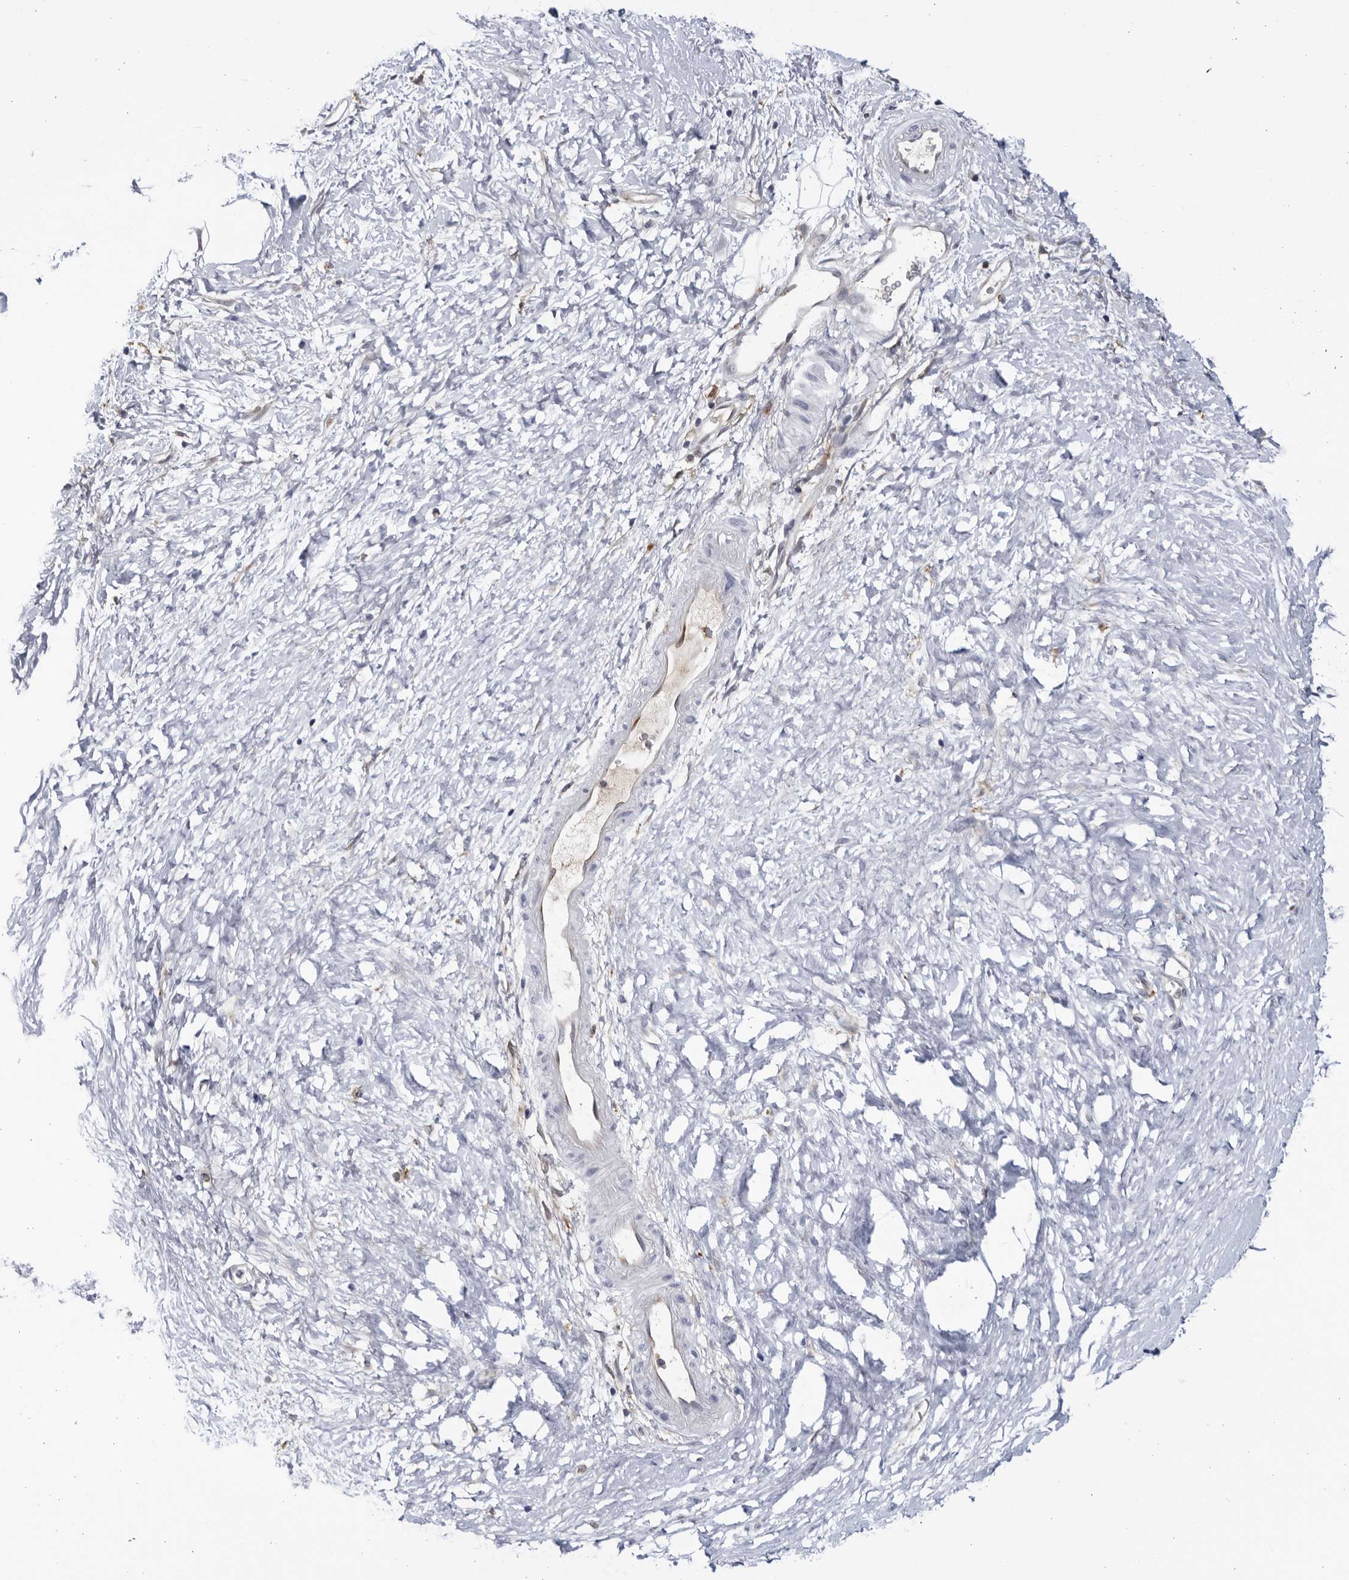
{"staining": {"intensity": "negative", "quantity": "none", "location": "none"}, "tissue": "pancreatic cancer", "cell_type": "Tumor cells", "image_type": "cancer", "snomed": [{"axis": "morphology", "description": "Adenocarcinoma, NOS"}, {"axis": "topography", "description": "Pancreas"}], "caption": "DAB (3,3'-diaminobenzidine) immunohistochemical staining of human pancreatic cancer (adenocarcinoma) reveals no significant positivity in tumor cells.", "gene": "BMP2K", "patient": {"sex": "male", "age": 50}}